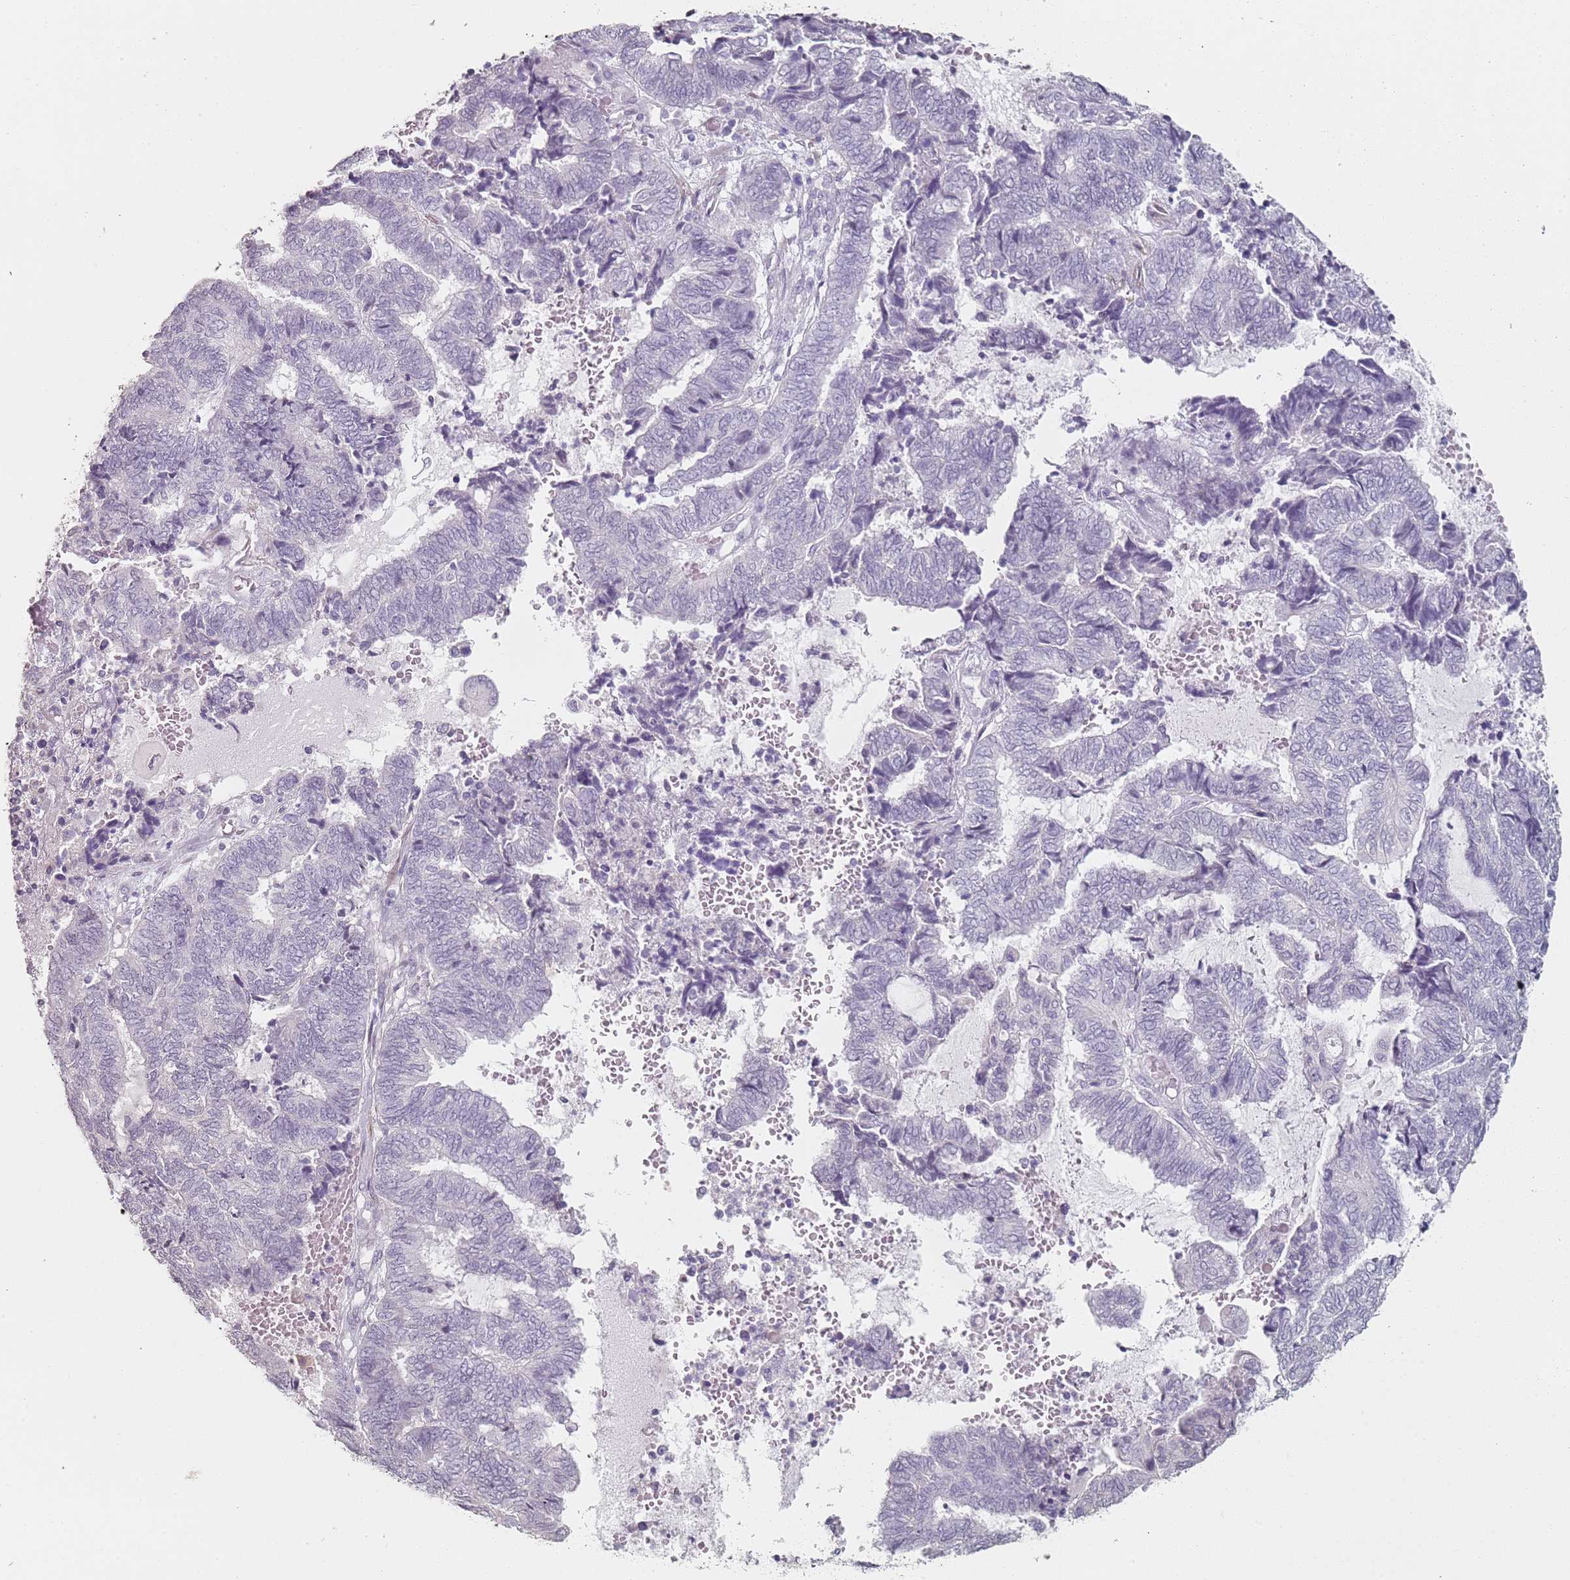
{"staining": {"intensity": "negative", "quantity": "none", "location": "none"}, "tissue": "endometrial cancer", "cell_type": "Tumor cells", "image_type": "cancer", "snomed": [{"axis": "morphology", "description": "Adenocarcinoma, NOS"}, {"axis": "topography", "description": "Uterus"}, {"axis": "topography", "description": "Endometrium"}], "caption": "Tumor cells are negative for protein expression in human endometrial cancer.", "gene": "DNAH11", "patient": {"sex": "female", "age": 70}}